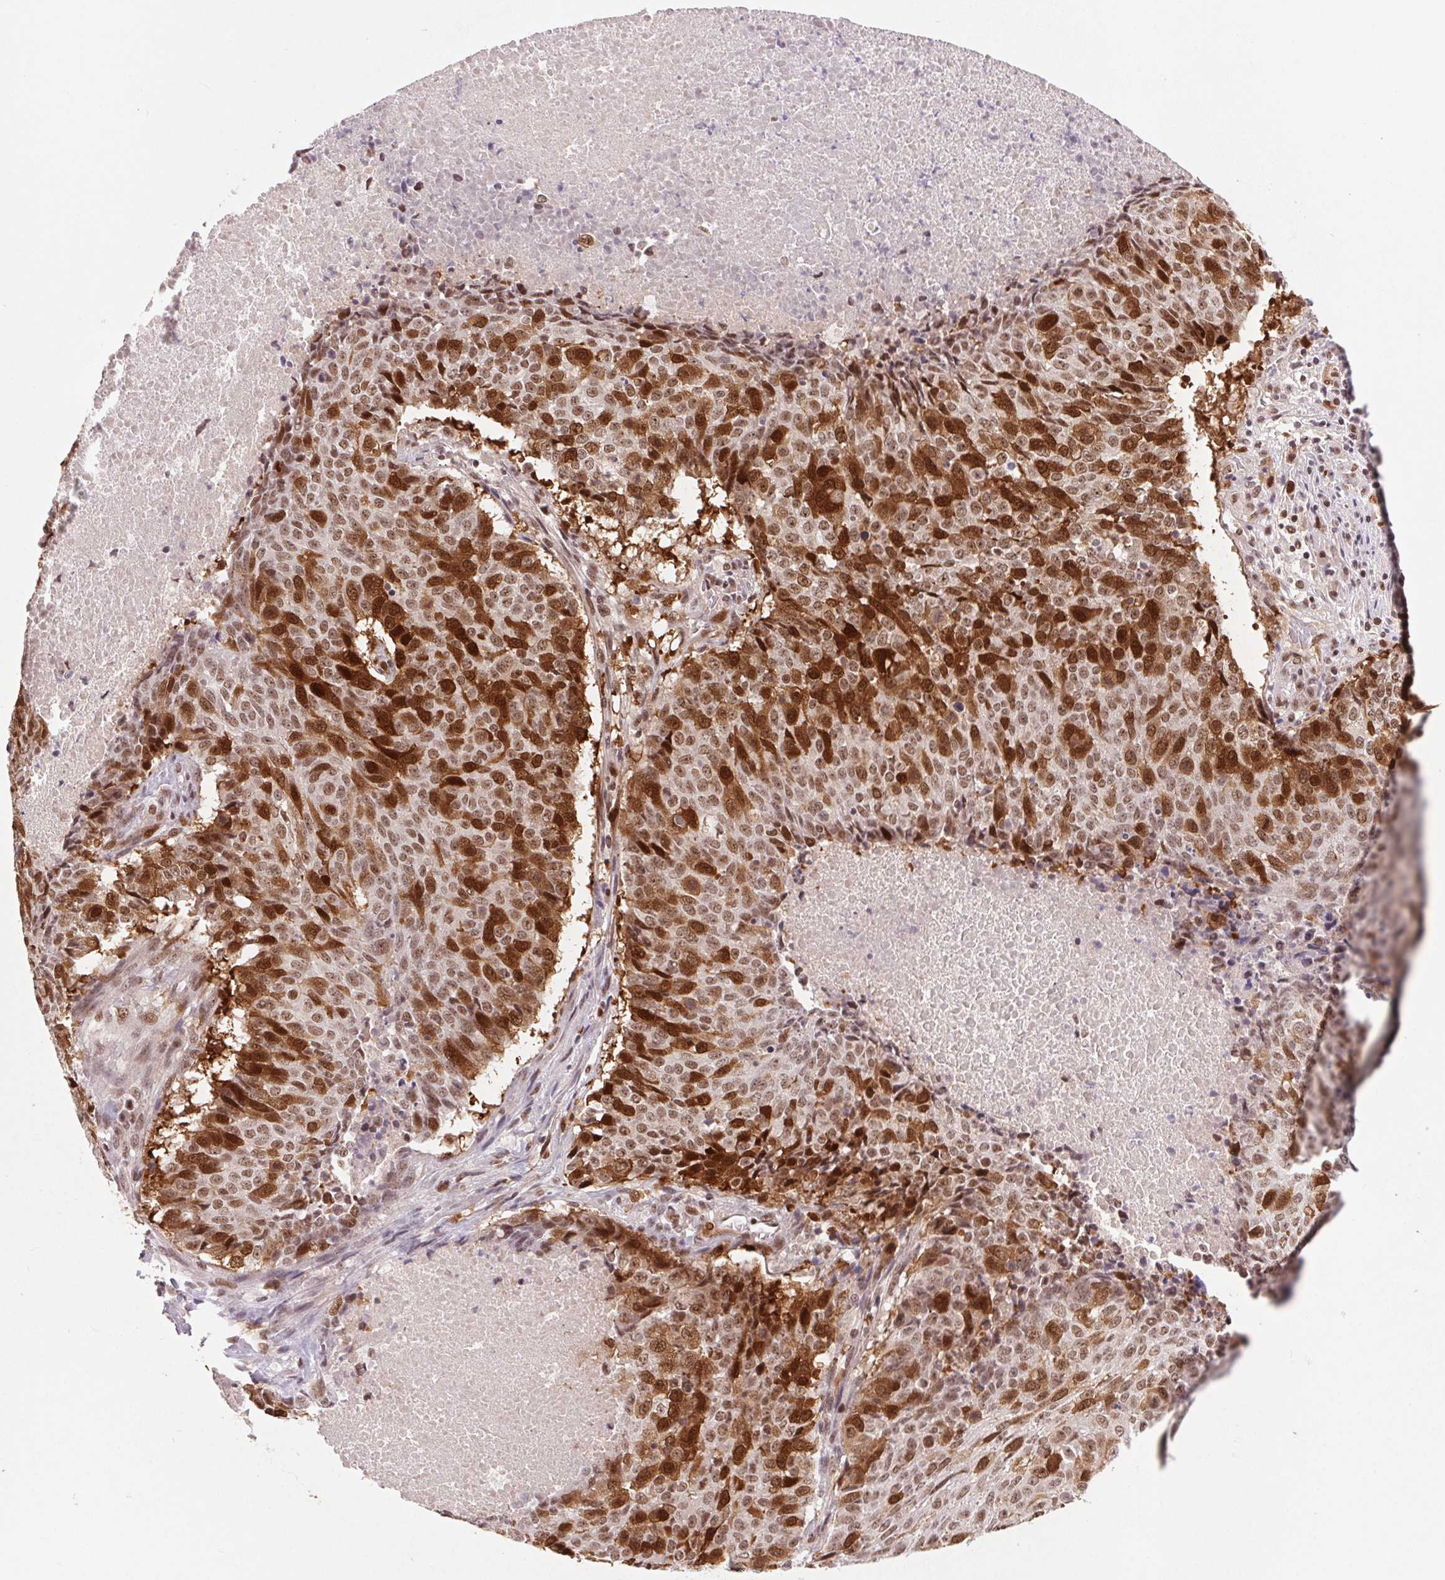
{"staining": {"intensity": "strong", "quantity": ">75%", "location": "cytoplasmic/membranous,nuclear"}, "tissue": "lung cancer", "cell_type": "Tumor cells", "image_type": "cancer", "snomed": [{"axis": "morphology", "description": "Normal tissue, NOS"}, {"axis": "morphology", "description": "Squamous cell carcinoma, NOS"}, {"axis": "topography", "description": "Bronchus"}, {"axis": "topography", "description": "Lung"}], "caption": "Immunohistochemistry micrograph of lung cancer (squamous cell carcinoma) stained for a protein (brown), which shows high levels of strong cytoplasmic/membranous and nuclear staining in approximately >75% of tumor cells.", "gene": "CD2BP2", "patient": {"sex": "male", "age": 64}}